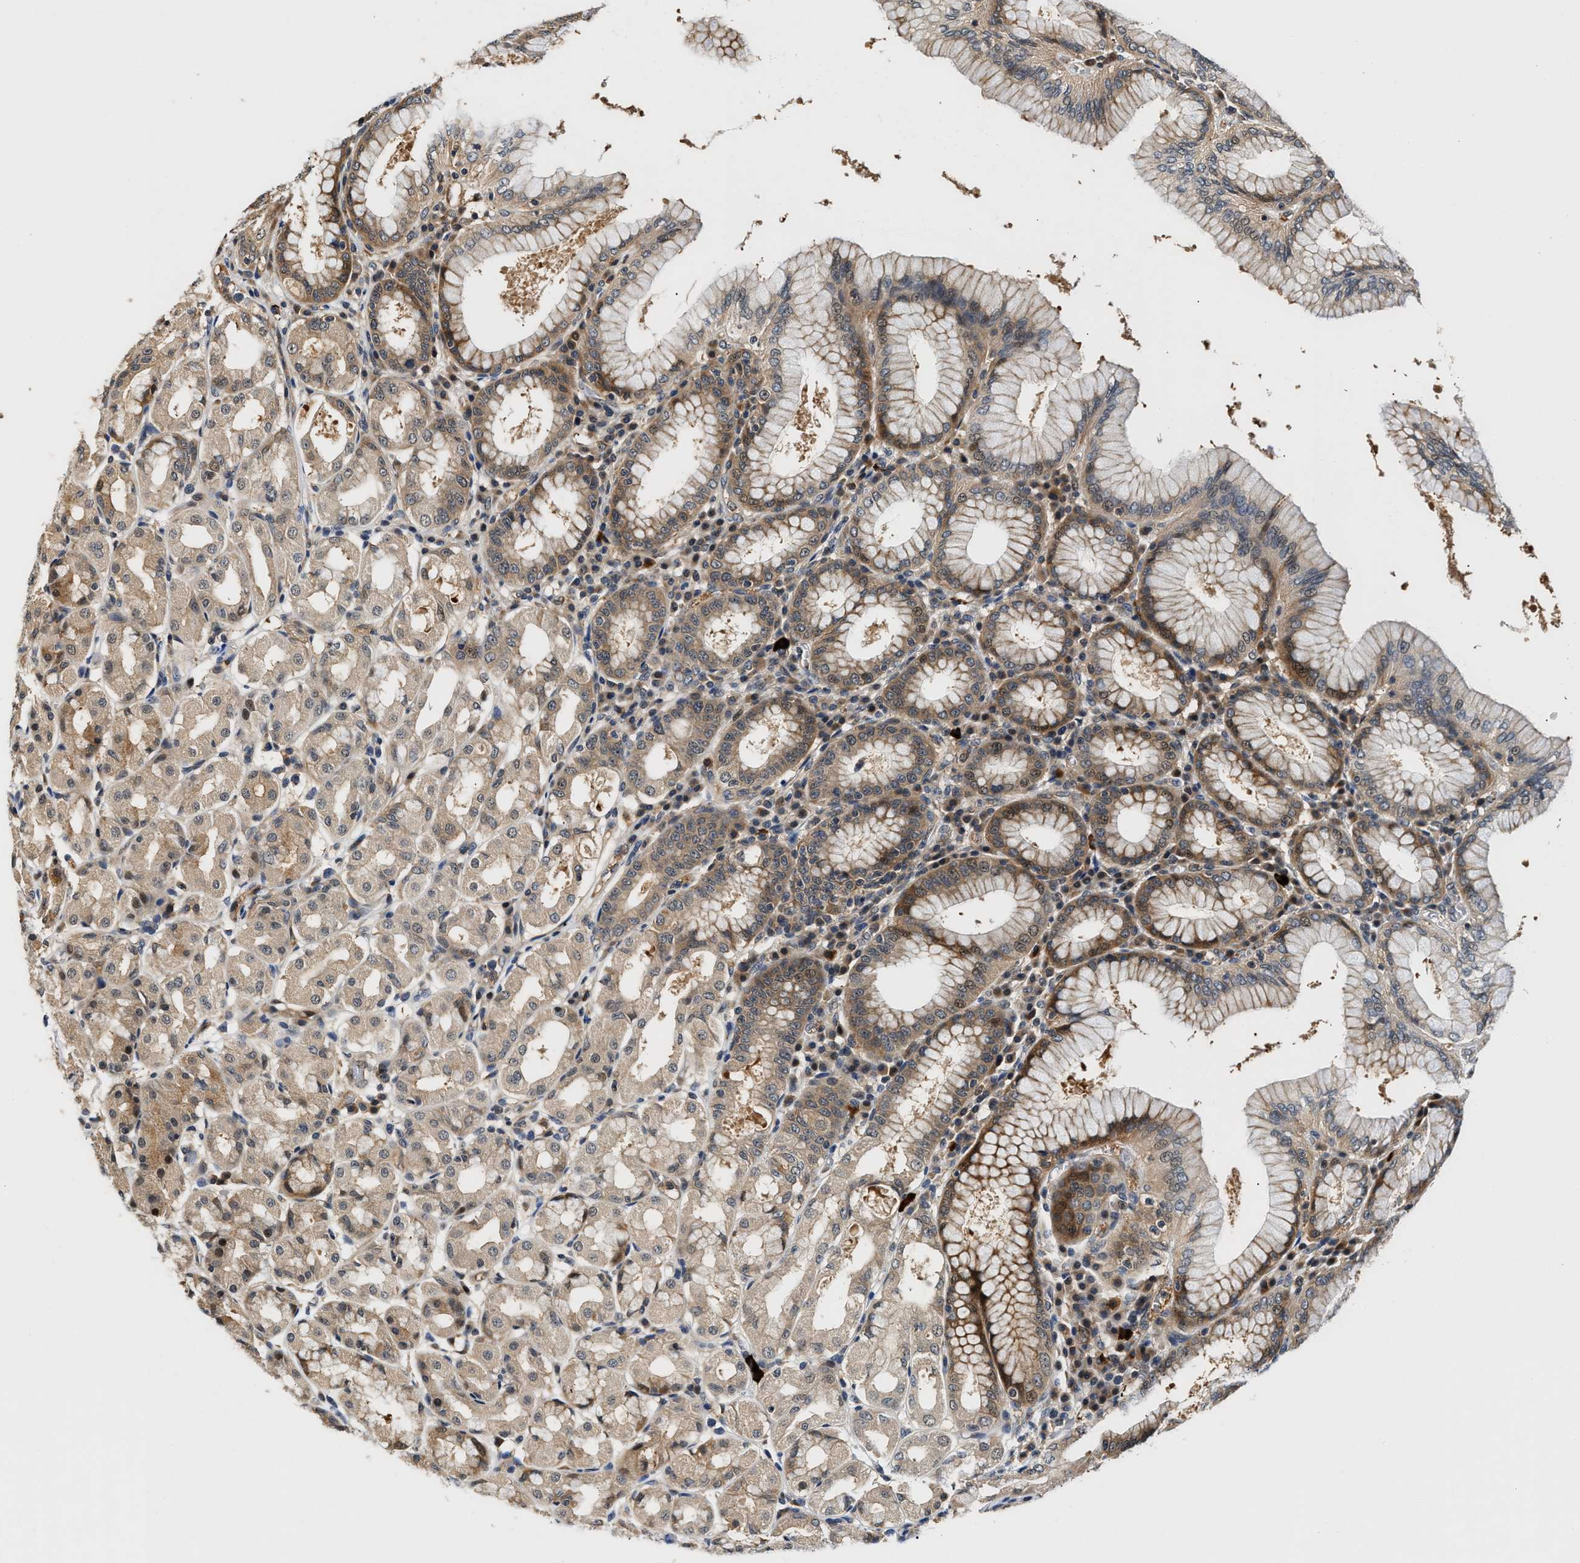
{"staining": {"intensity": "weak", "quantity": ">75%", "location": "cytoplasmic/membranous"}, "tissue": "stomach", "cell_type": "Glandular cells", "image_type": "normal", "snomed": [{"axis": "morphology", "description": "Normal tissue, NOS"}, {"axis": "topography", "description": "Stomach"}, {"axis": "topography", "description": "Stomach, lower"}], "caption": "Immunohistochemistry of normal stomach demonstrates low levels of weak cytoplasmic/membranous positivity in about >75% of glandular cells.", "gene": "TUT7", "patient": {"sex": "female", "age": 56}}